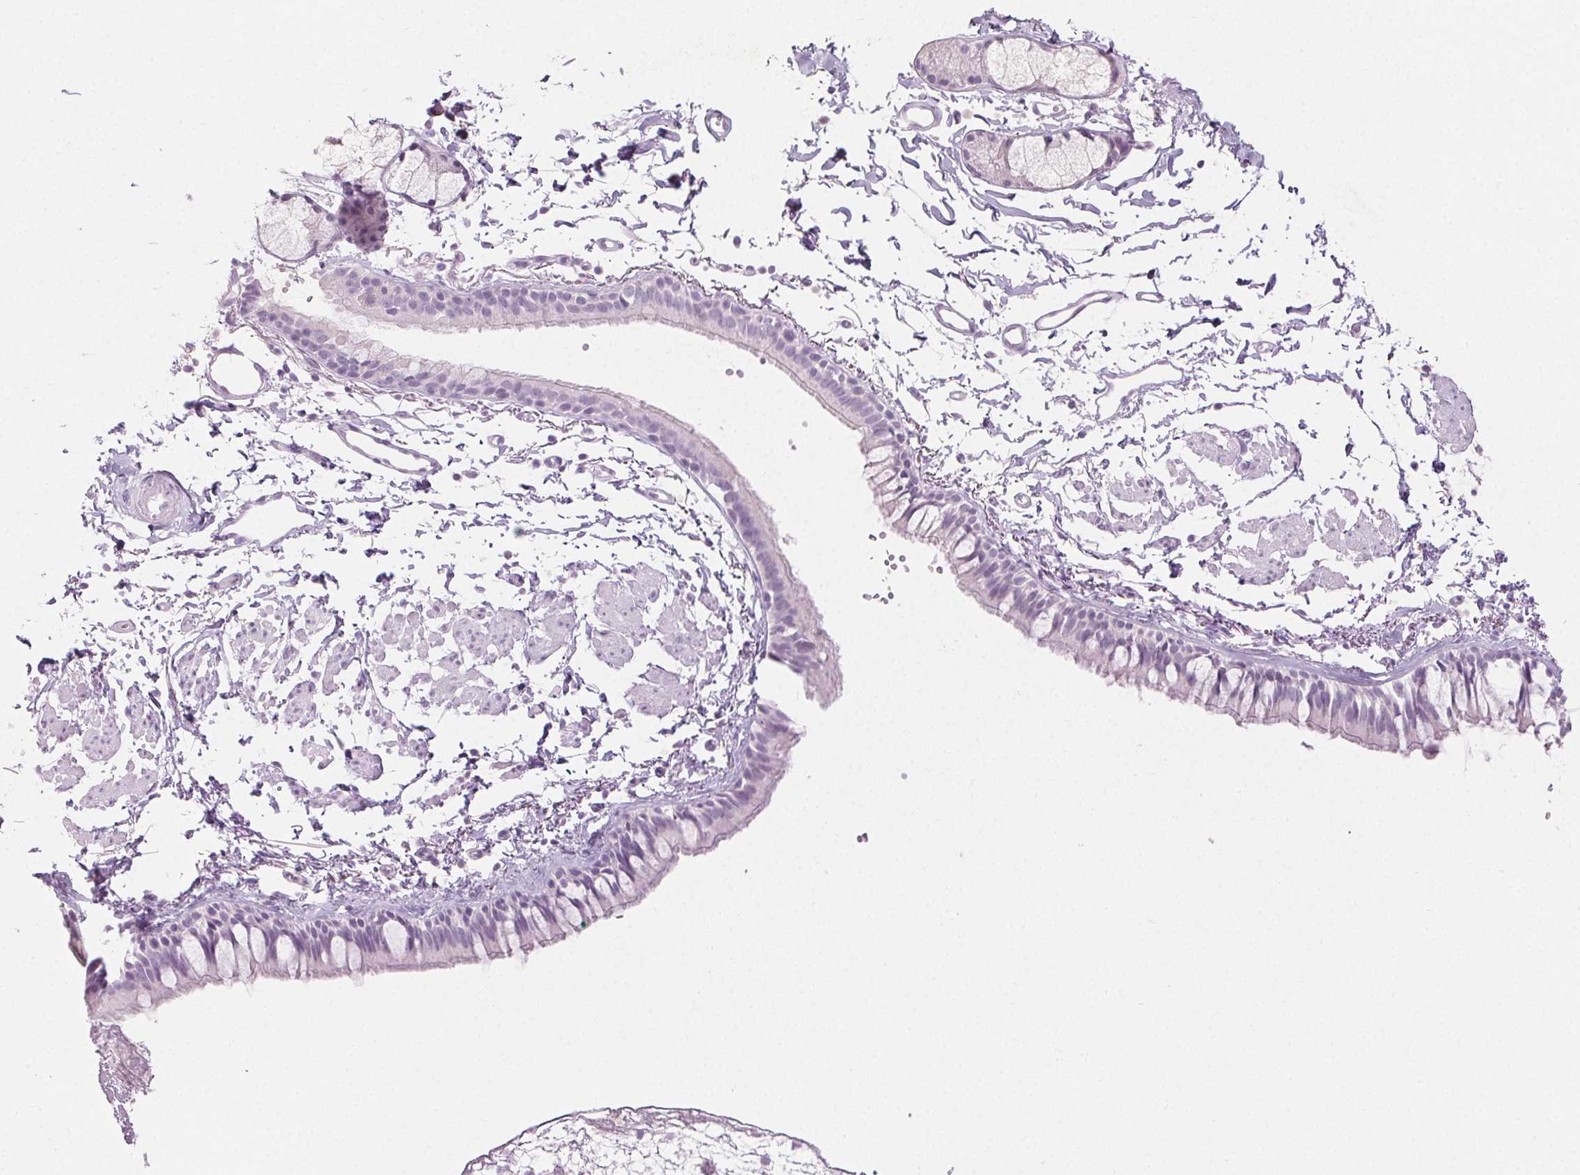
{"staining": {"intensity": "negative", "quantity": "none", "location": "none"}, "tissue": "bronchus", "cell_type": "Respiratory epithelial cells", "image_type": "normal", "snomed": [{"axis": "morphology", "description": "Normal tissue, NOS"}, {"axis": "topography", "description": "Bronchus"}], "caption": "Immunohistochemistry micrograph of unremarkable bronchus: bronchus stained with DAB exhibits no significant protein positivity in respiratory epithelial cells.", "gene": "SPRR3", "patient": {"sex": "female", "age": 59}}